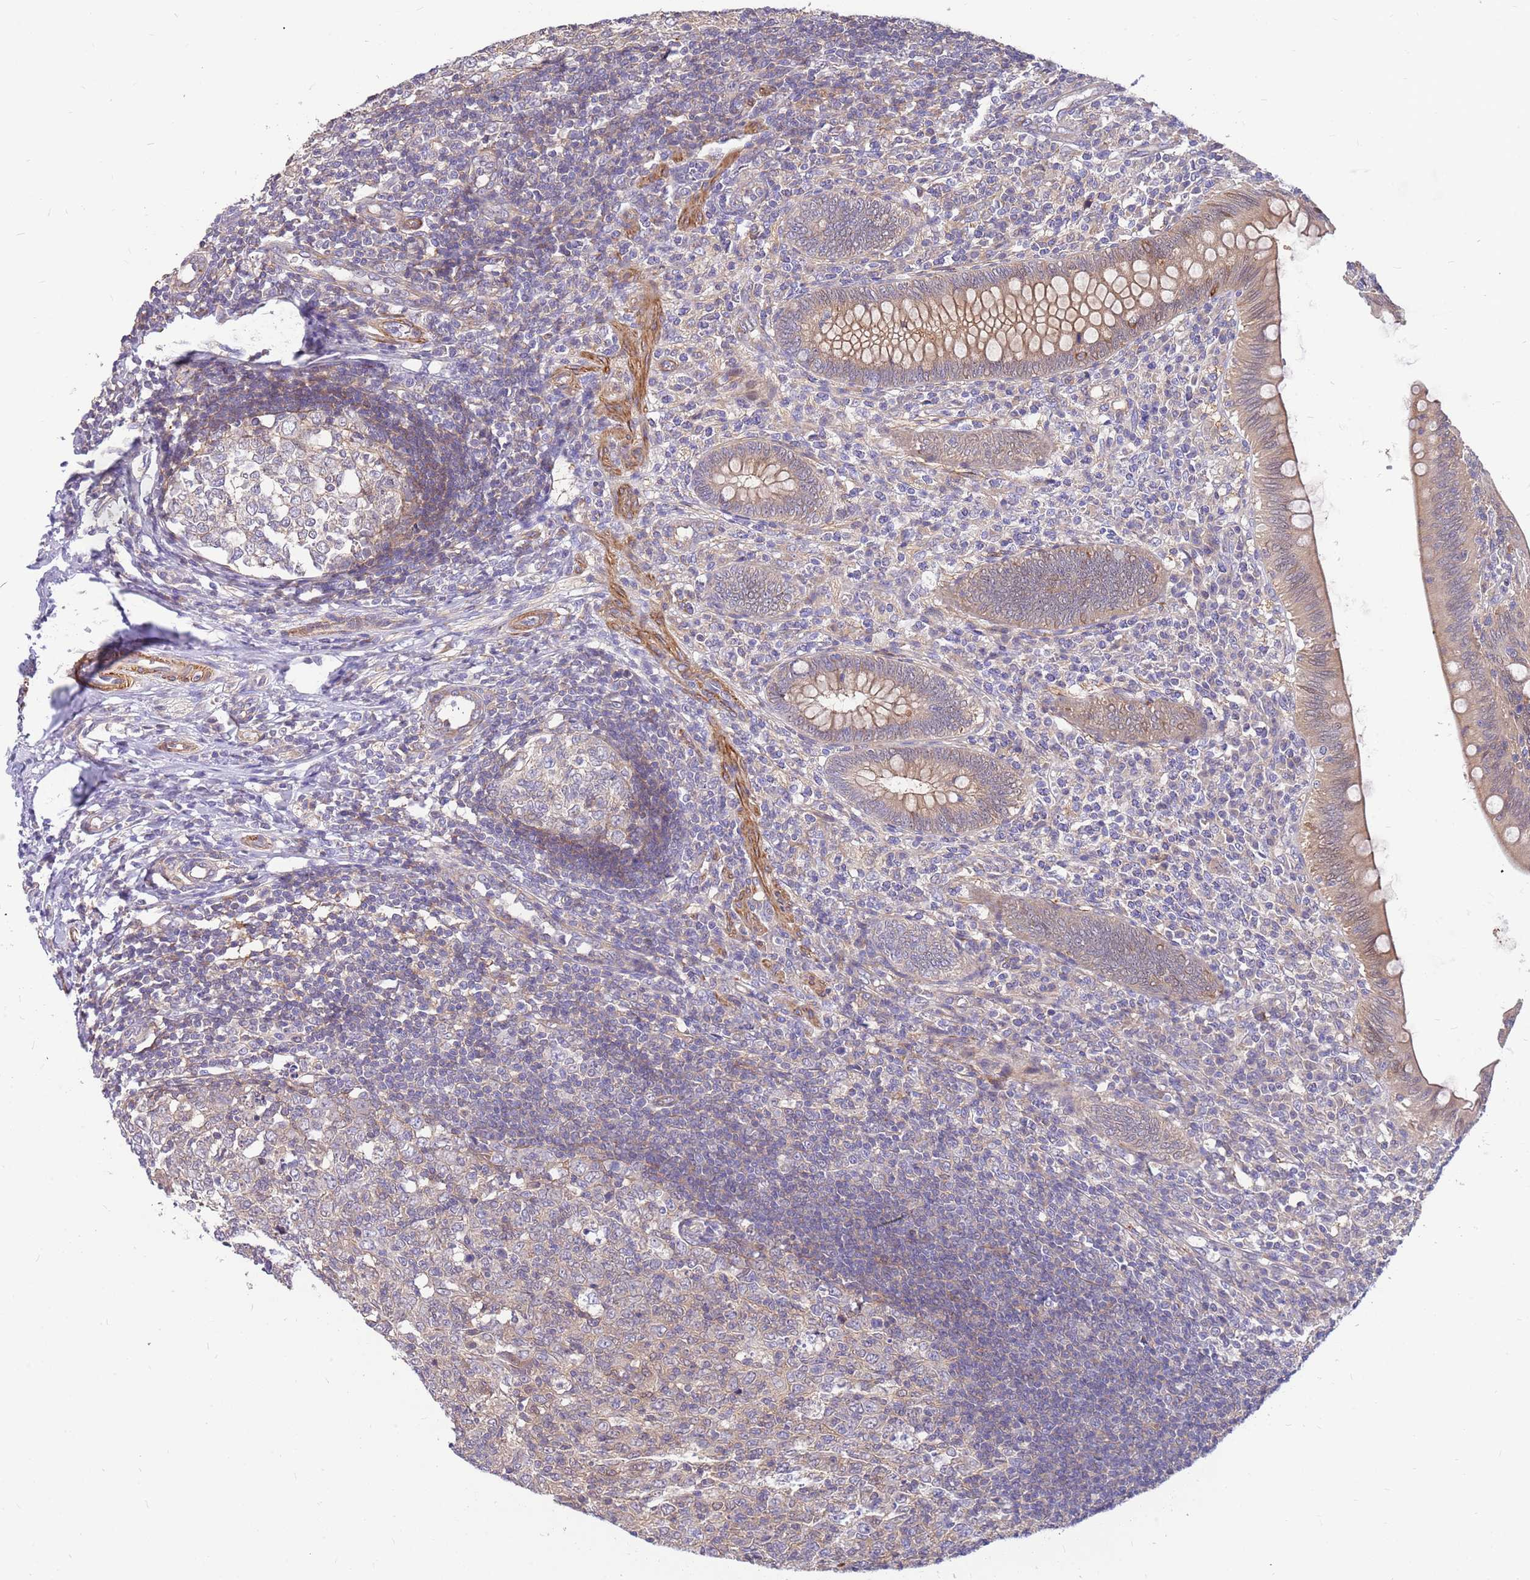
{"staining": {"intensity": "moderate", "quantity": ">75%", "location": "cytoplasmic/membranous"}, "tissue": "appendix", "cell_type": "Glandular cells", "image_type": "normal", "snomed": [{"axis": "morphology", "description": "Normal tissue, NOS"}, {"axis": "topography", "description": "Appendix"}], "caption": "IHC of benign appendix exhibits medium levels of moderate cytoplasmic/membranous positivity in about >75% of glandular cells.", "gene": "MVD", "patient": {"sex": "male", "age": 14}}